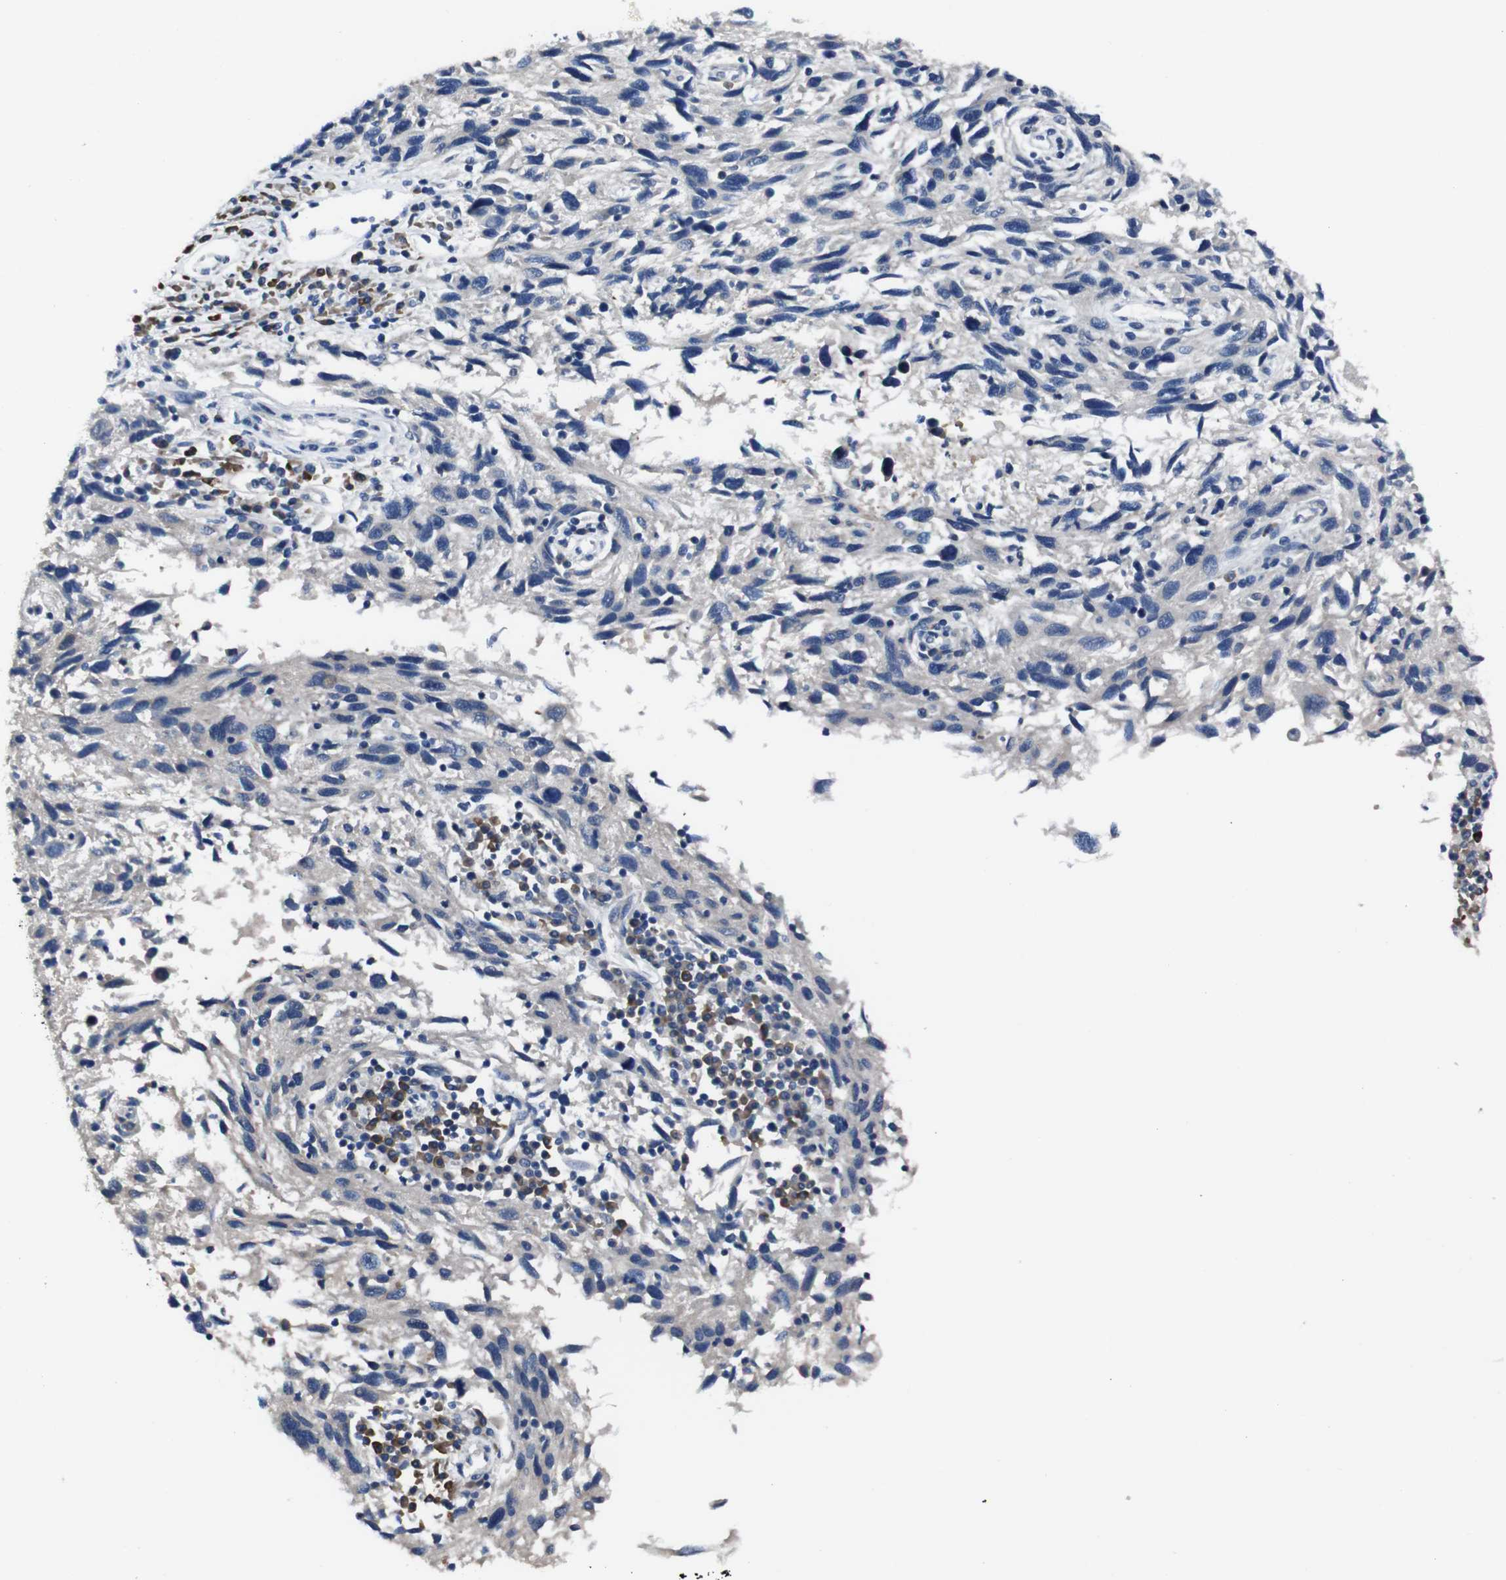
{"staining": {"intensity": "weak", "quantity": "<25%", "location": "cytoplasmic/membranous"}, "tissue": "melanoma", "cell_type": "Tumor cells", "image_type": "cancer", "snomed": [{"axis": "morphology", "description": "Malignant melanoma, NOS"}, {"axis": "topography", "description": "Skin"}], "caption": "Human malignant melanoma stained for a protein using immunohistochemistry shows no expression in tumor cells.", "gene": "SEMA4B", "patient": {"sex": "male", "age": 53}}